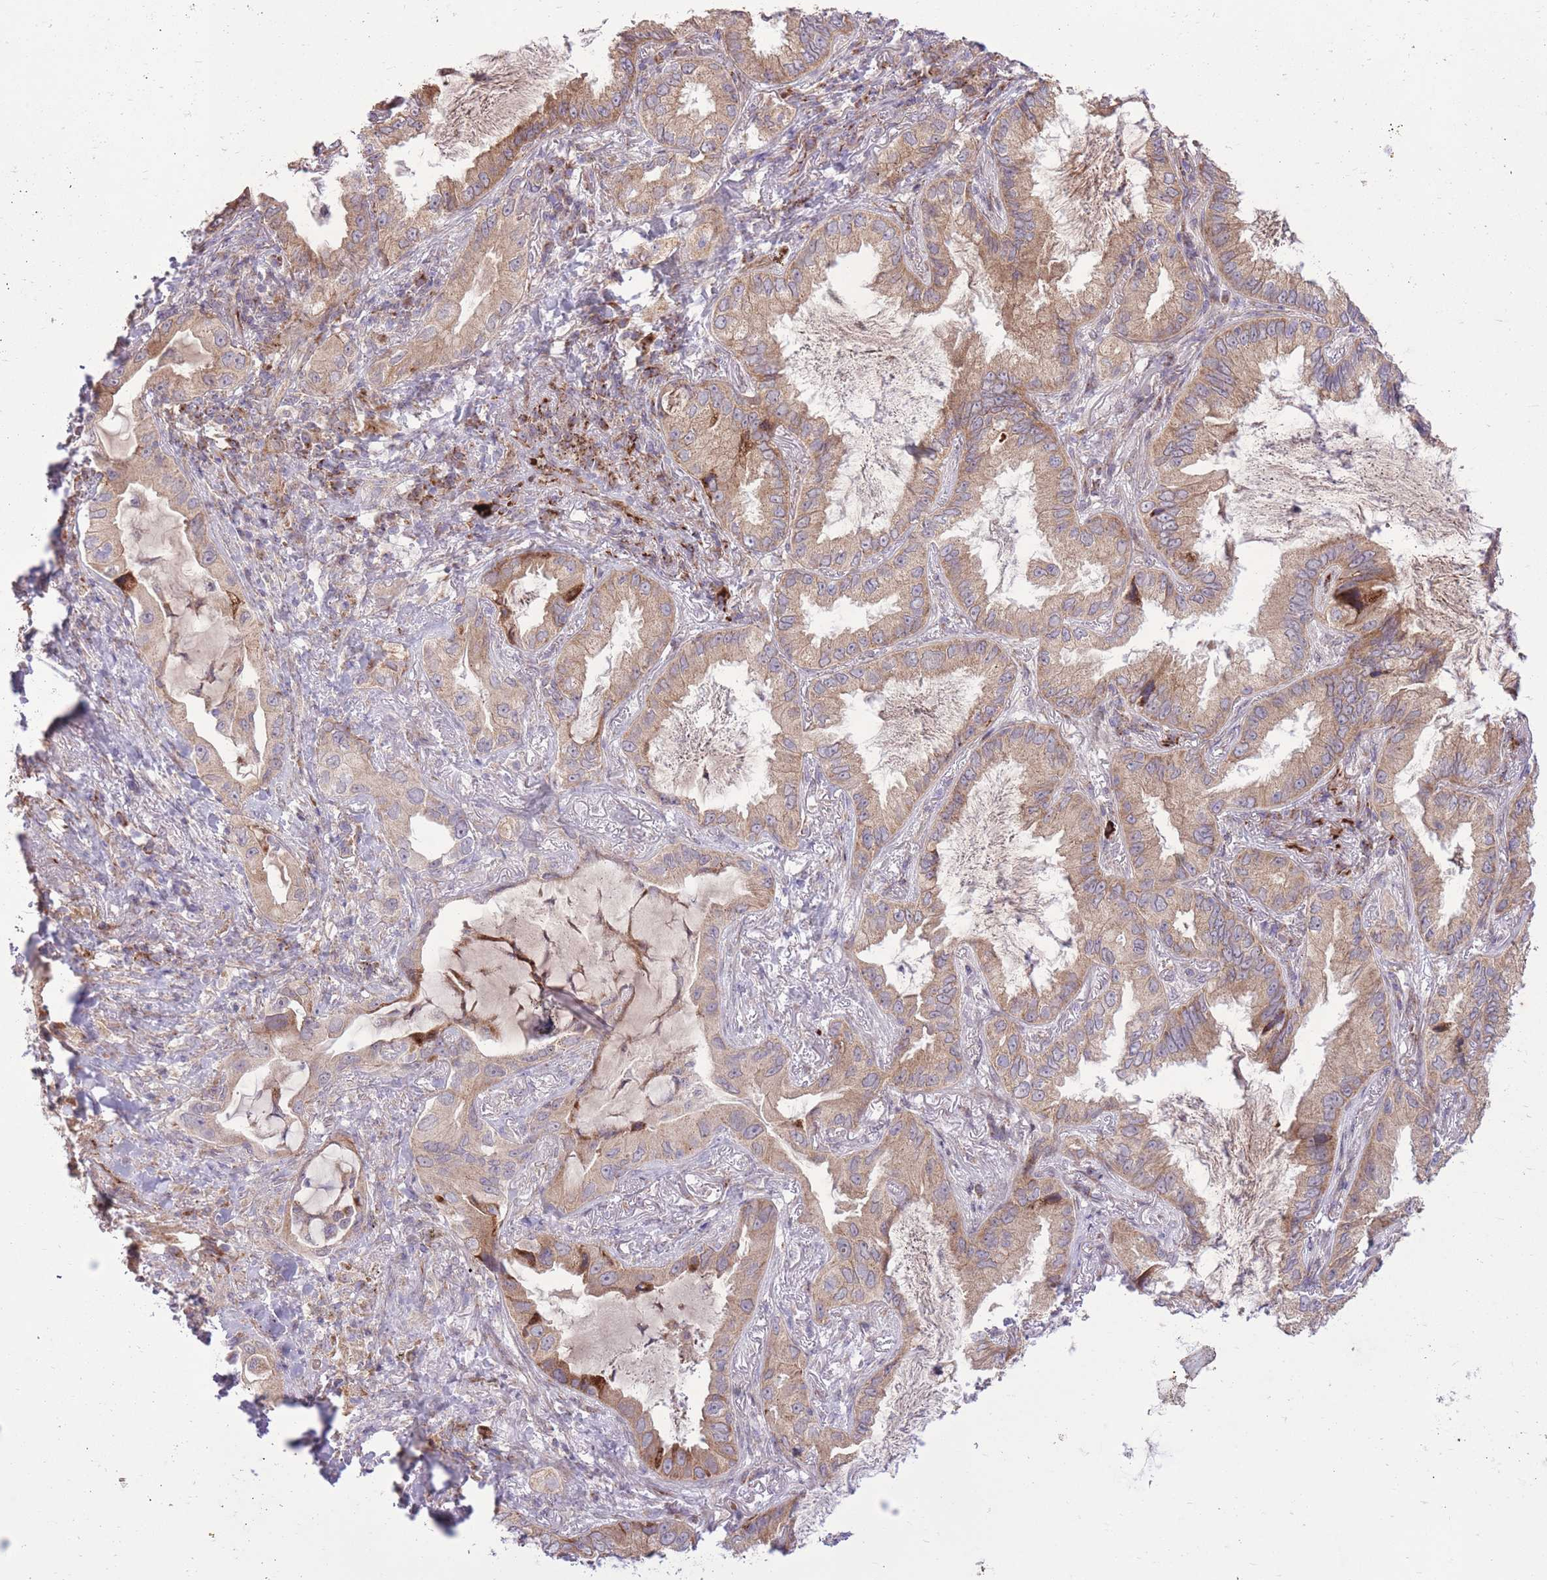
{"staining": {"intensity": "moderate", "quantity": ">75%", "location": "cytoplasmic/membranous"}, "tissue": "lung cancer", "cell_type": "Tumor cells", "image_type": "cancer", "snomed": [{"axis": "morphology", "description": "Adenocarcinoma, NOS"}, {"axis": "topography", "description": "Lung"}], "caption": "Lung adenocarcinoma was stained to show a protein in brown. There is medium levels of moderate cytoplasmic/membranous staining in approximately >75% of tumor cells. The staining was performed using DAB (3,3'-diaminobenzidine) to visualize the protein expression in brown, while the nuclei were stained in blue with hematoxylin (Magnification: 20x).", "gene": "SLC4A4", "patient": {"sex": "female", "age": 69}}